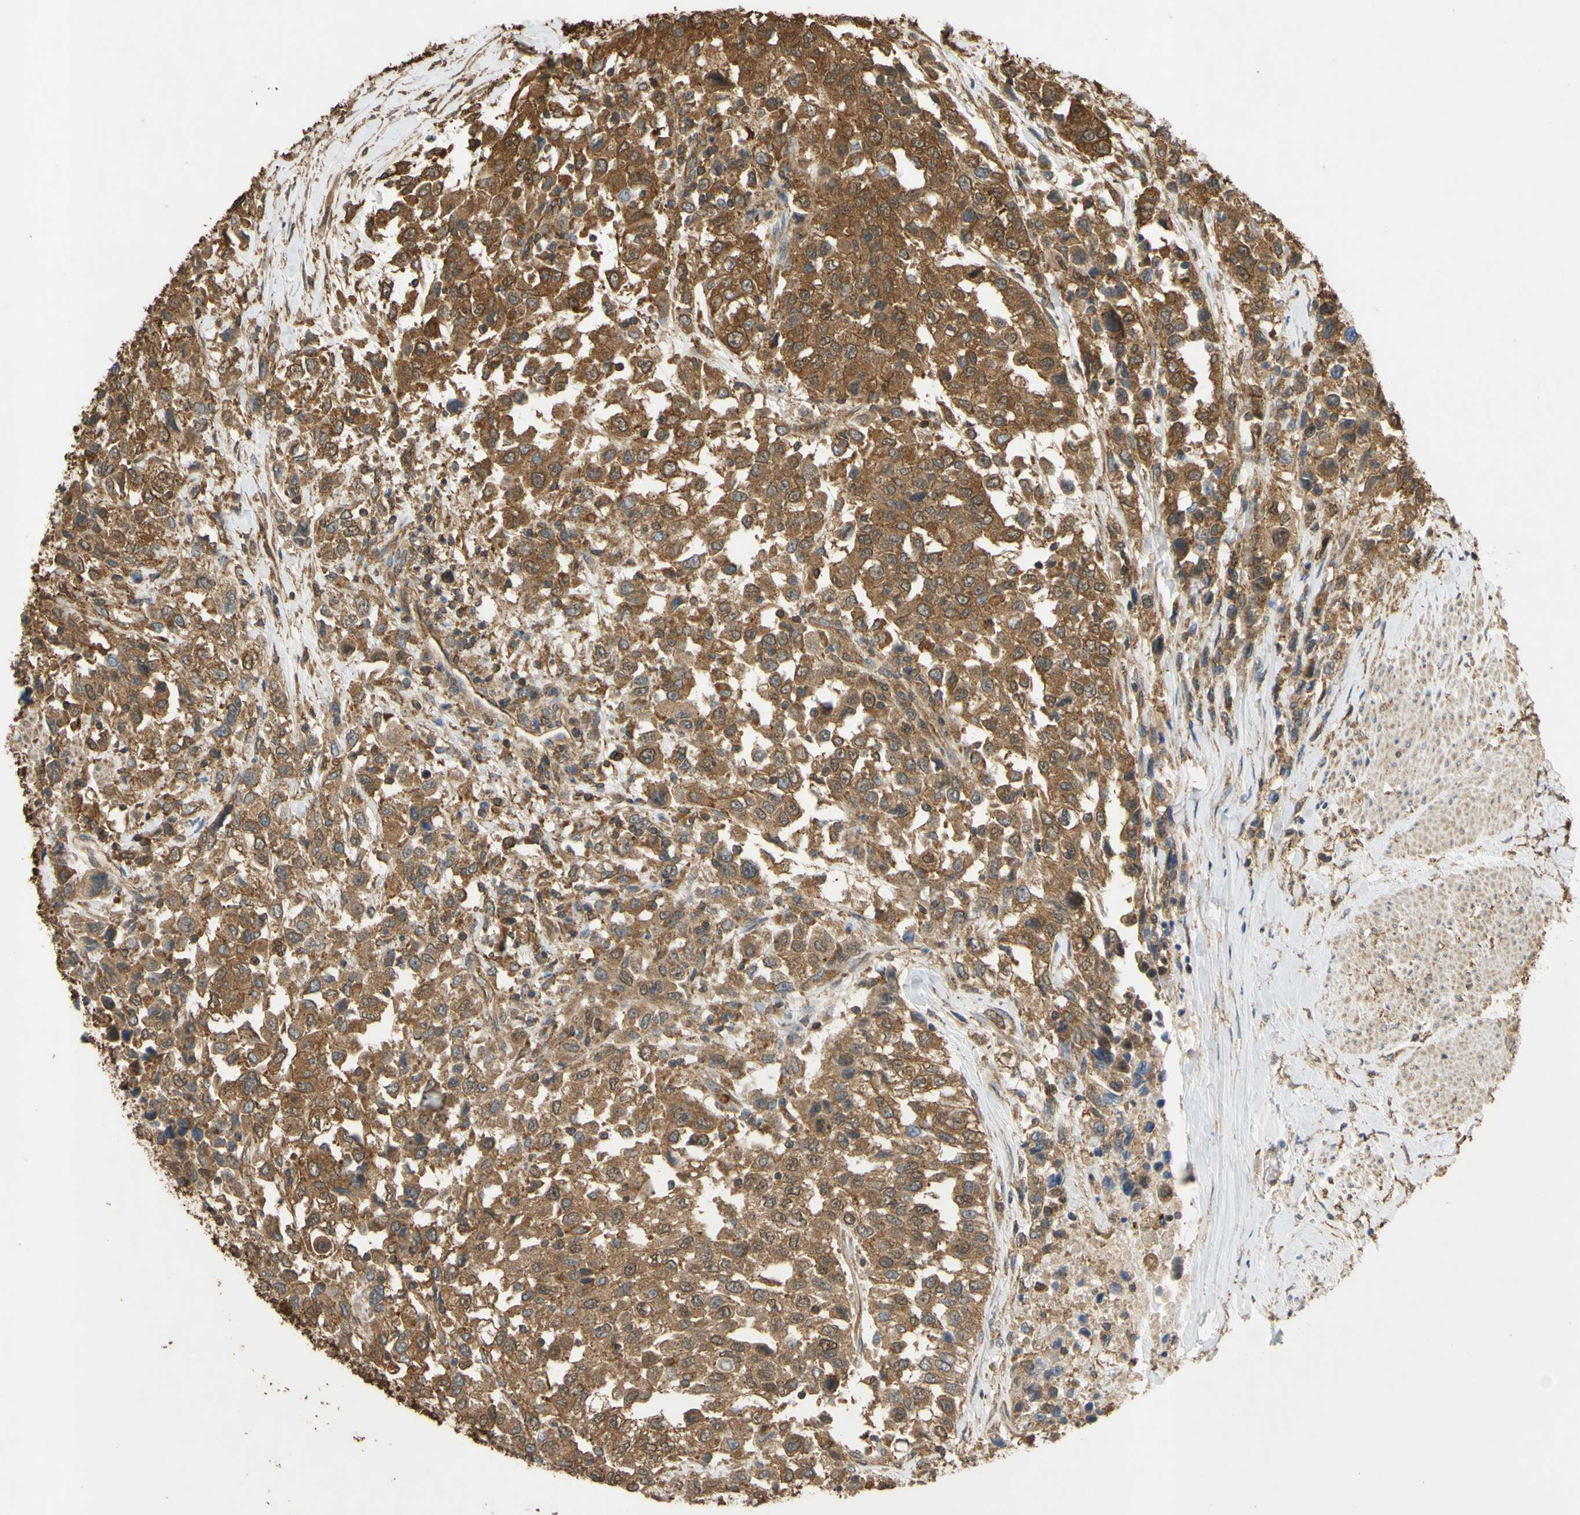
{"staining": {"intensity": "moderate", "quantity": ">75%", "location": "cytoplasmic/membranous"}, "tissue": "urothelial cancer", "cell_type": "Tumor cells", "image_type": "cancer", "snomed": [{"axis": "morphology", "description": "Urothelial carcinoma, High grade"}, {"axis": "topography", "description": "Urinary bladder"}], "caption": "Immunohistochemistry photomicrograph of urothelial cancer stained for a protein (brown), which exhibits medium levels of moderate cytoplasmic/membranous positivity in about >75% of tumor cells.", "gene": "CTTN", "patient": {"sex": "female", "age": 80}}